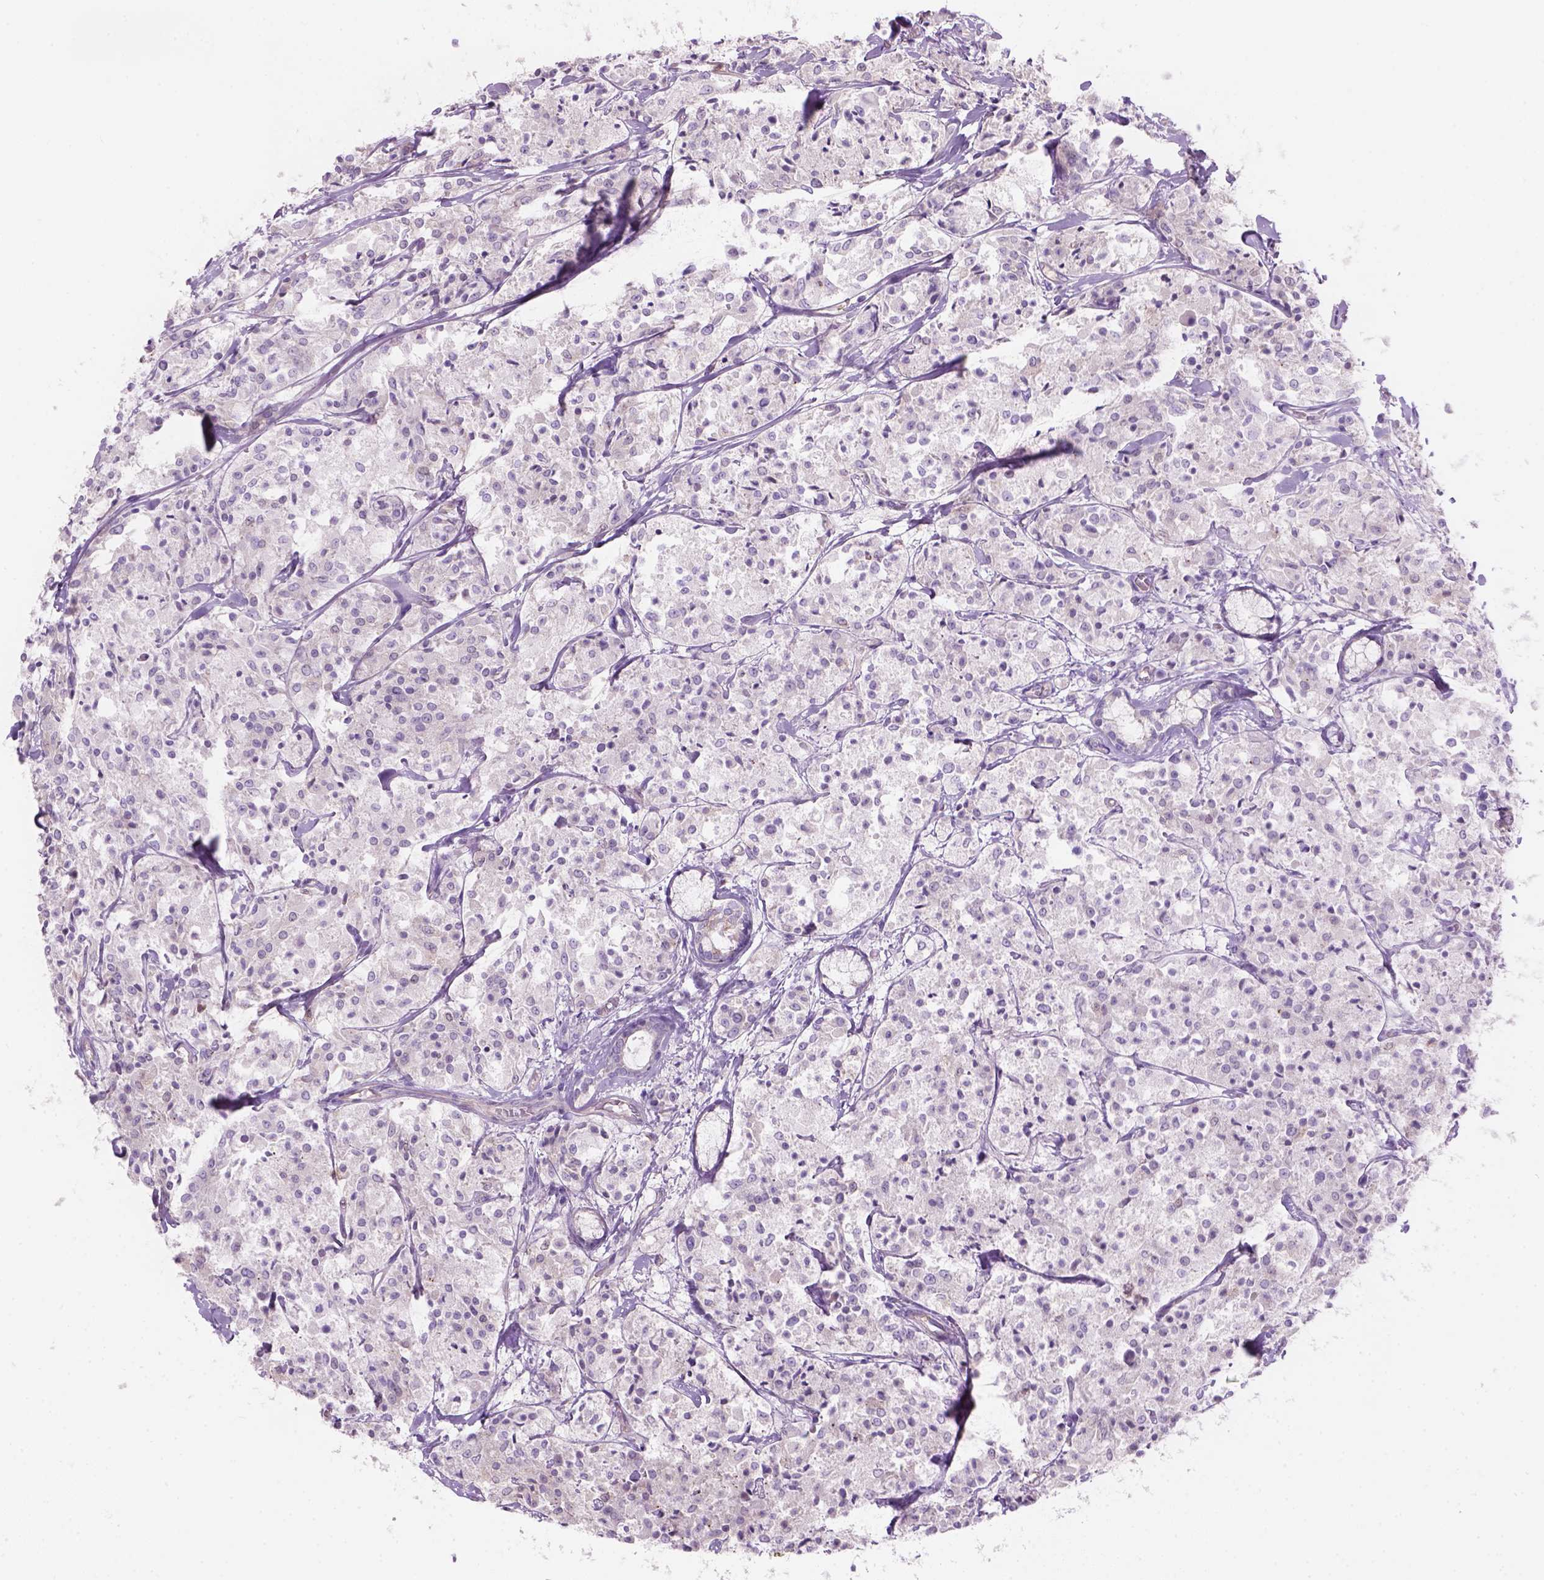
{"staining": {"intensity": "negative", "quantity": "none", "location": "none"}, "tissue": "carcinoid", "cell_type": "Tumor cells", "image_type": "cancer", "snomed": [{"axis": "morphology", "description": "Carcinoid, malignant, NOS"}, {"axis": "topography", "description": "Lung"}], "caption": "DAB immunohistochemical staining of carcinoid reveals no significant expression in tumor cells. The staining is performed using DAB brown chromogen with nuclei counter-stained in using hematoxylin.", "gene": "CD84", "patient": {"sex": "male", "age": 71}}